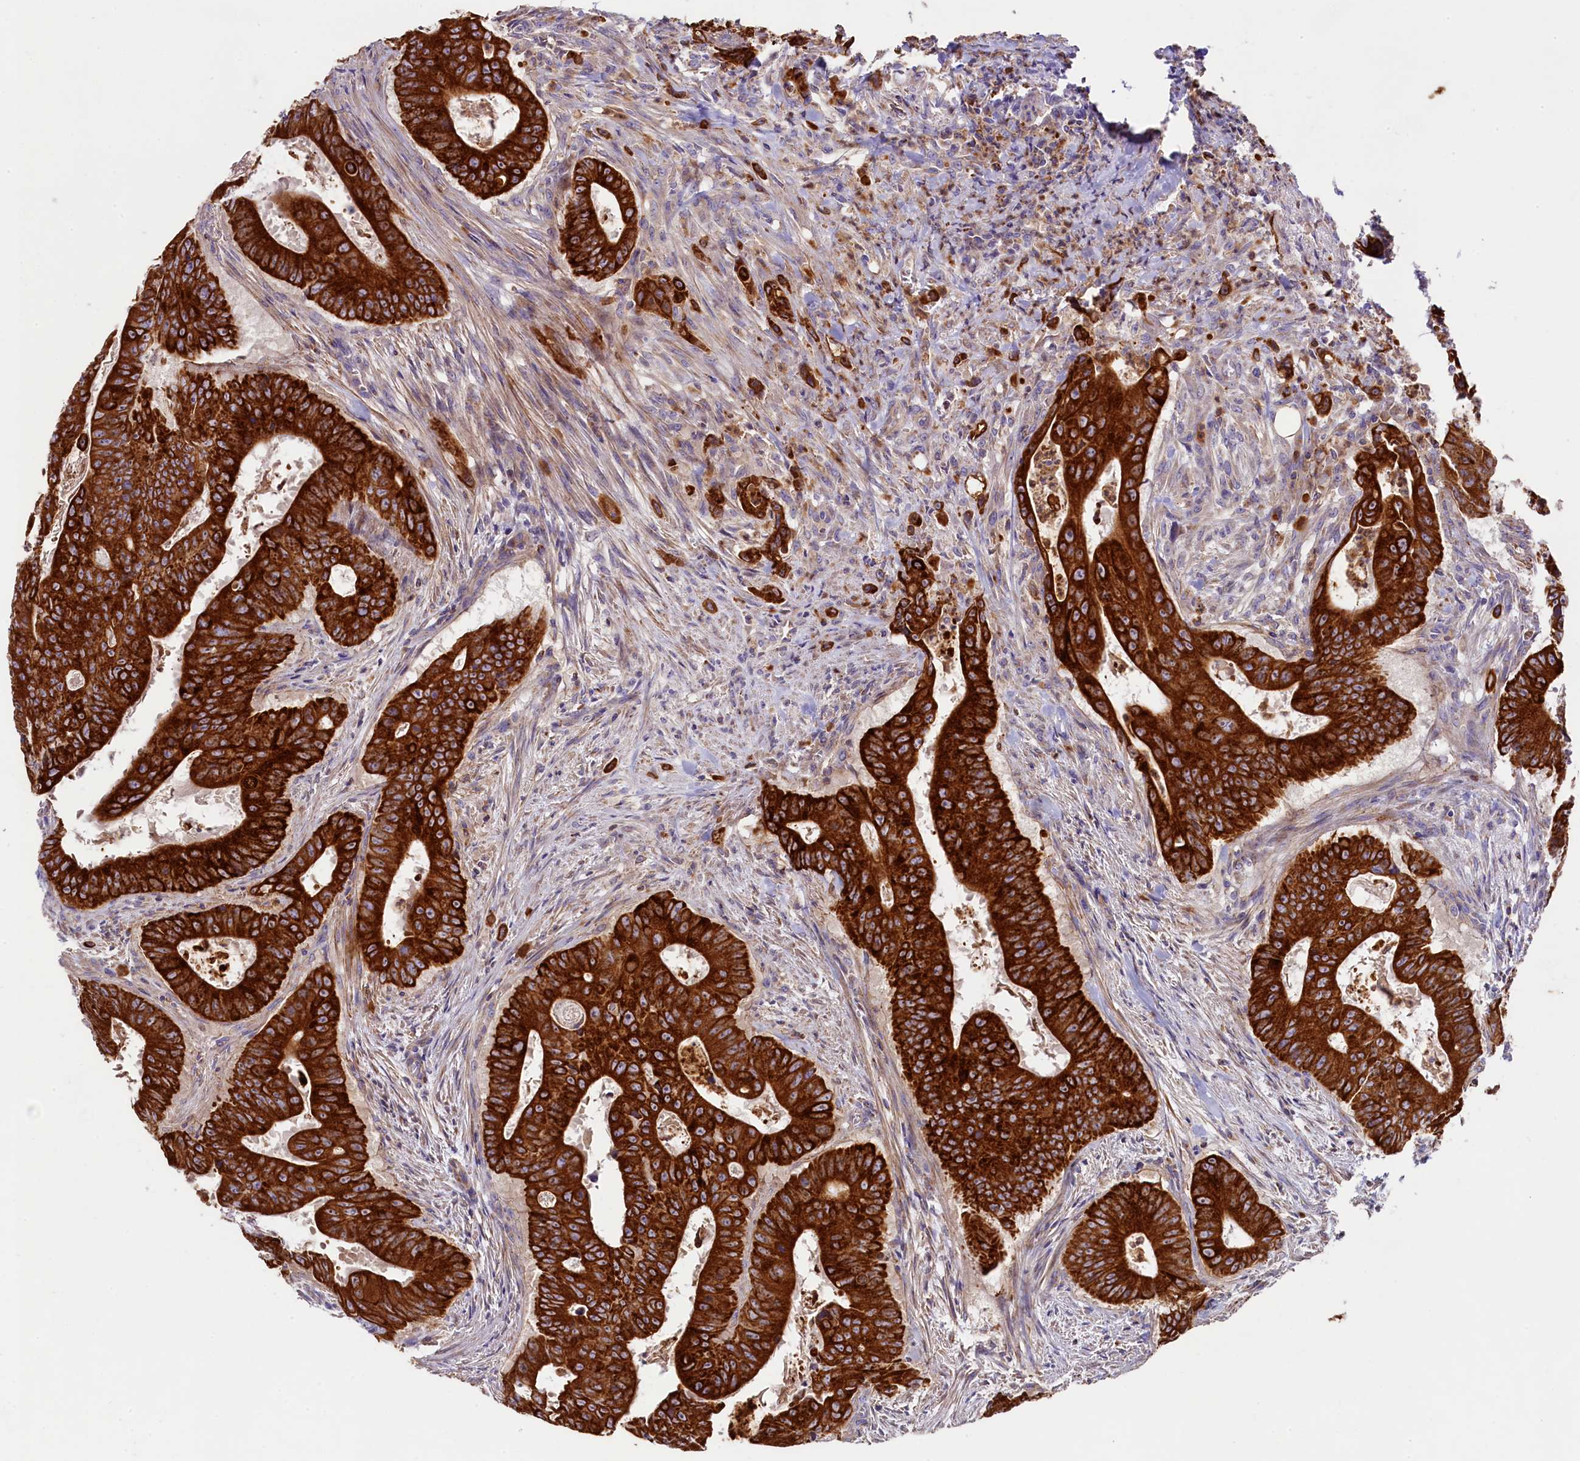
{"staining": {"intensity": "strong", "quantity": ">75%", "location": "cytoplasmic/membranous"}, "tissue": "colorectal cancer", "cell_type": "Tumor cells", "image_type": "cancer", "snomed": [{"axis": "morphology", "description": "Adenocarcinoma, NOS"}, {"axis": "topography", "description": "Rectum"}], "caption": "Human adenocarcinoma (colorectal) stained with a brown dye displays strong cytoplasmic/membranous positive positivity in approximately >75% of tumor cells.", "gene": "CLYBL", "patient": {"sex": "female", "age": 75}}